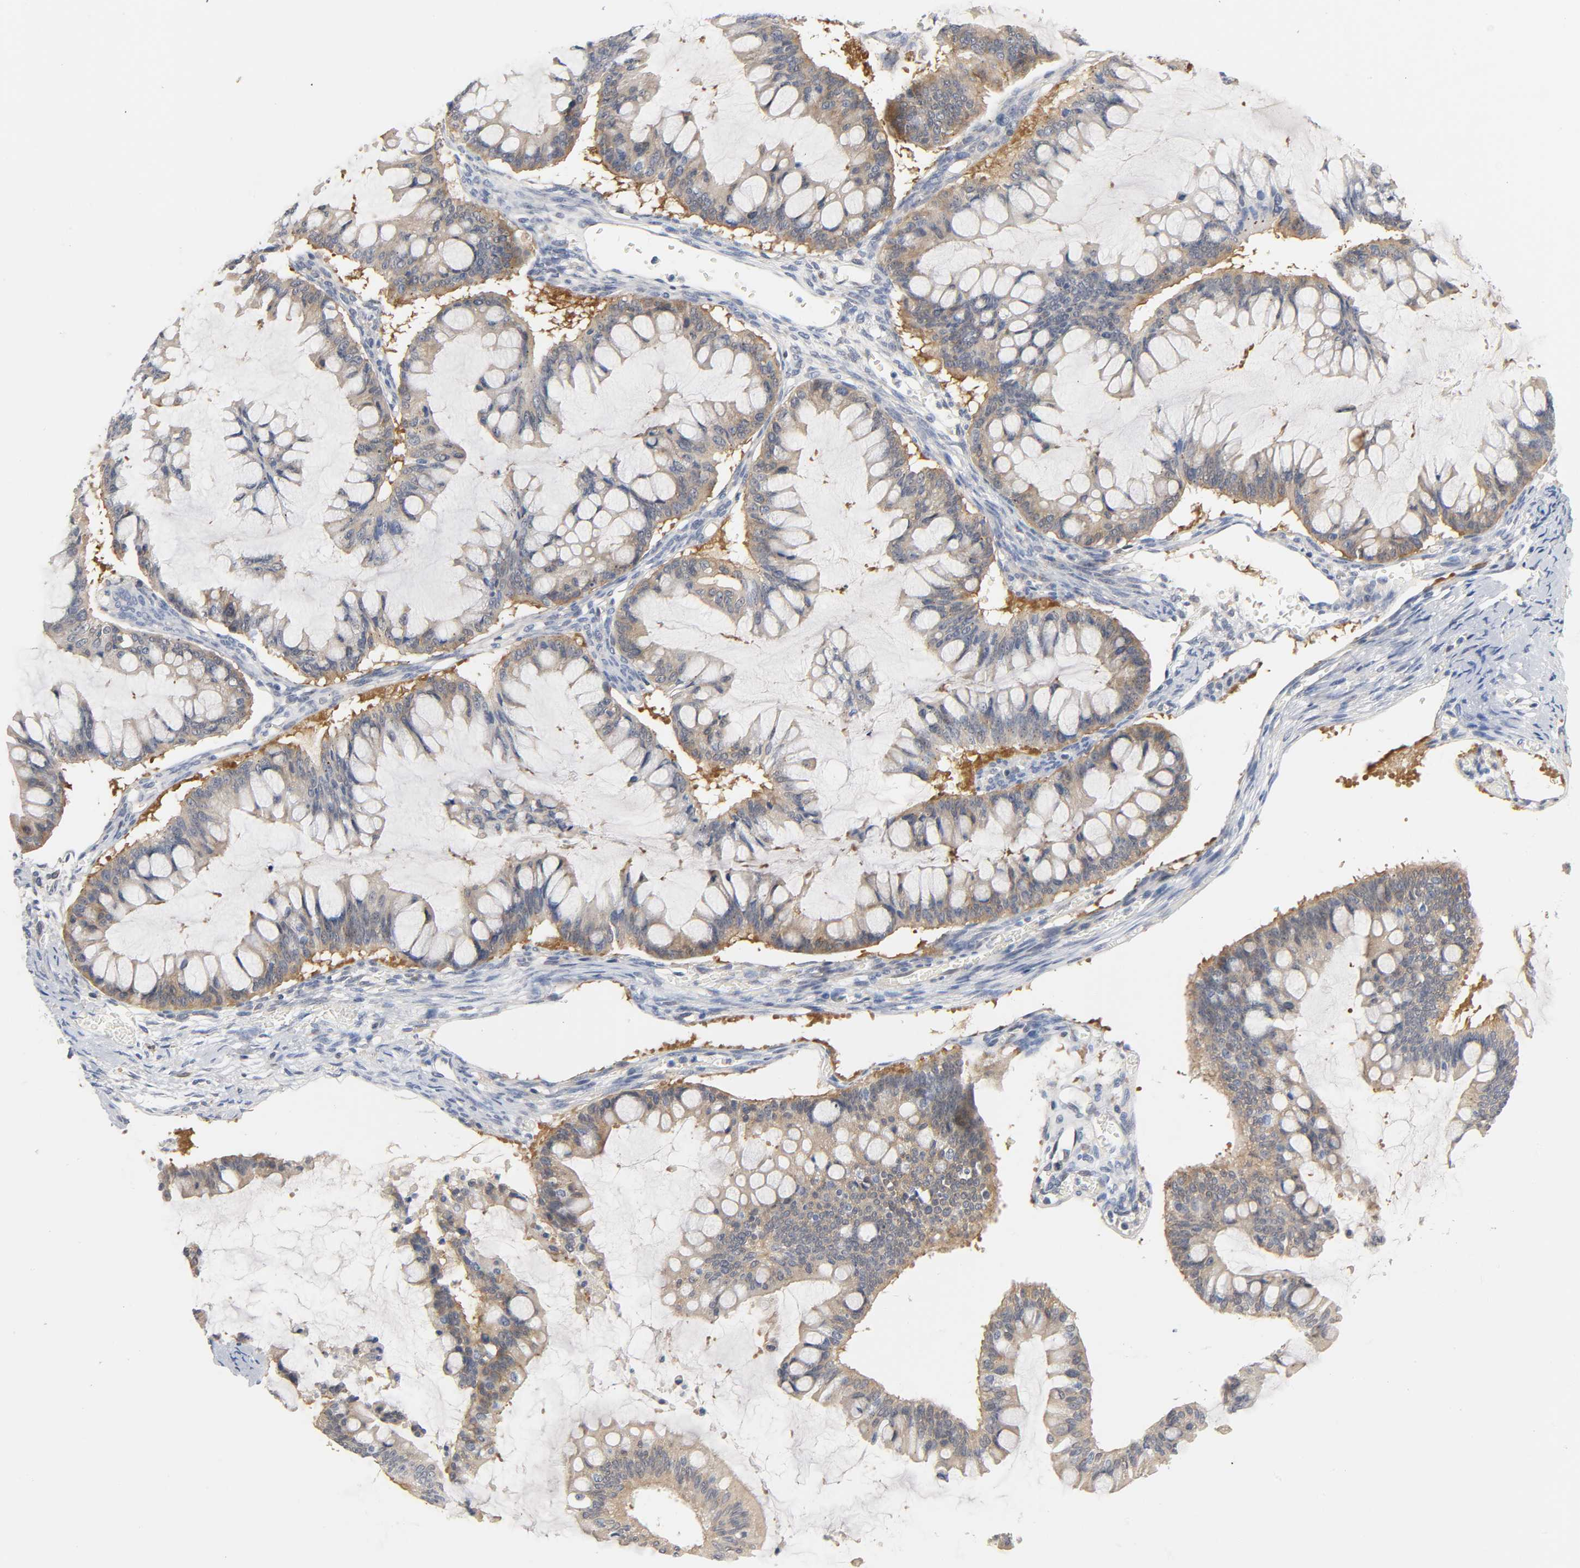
{"staining": {"intensity": "moderate", "quantity": ">75%", "location": "cytoplasmic/membranous"}, "tissue": "ovarian cancer", "cell_type": "Tumor cells", "image_type": "cancer", "snomed": [{"axis": "morphology", "description": "Cystadenocarcinoma, mucinous, NOS"}, {"axis": "topography", "description": "Ovary"}], "caption": "About >75% of tumor cells in human mucinous cystadenocarcinoma (ovarian) reveal moderate cytoplasmic/membranous protein positivity as visualized by brown immunohistochemical staining.", "gene": "FYN", "patient": {"sex": "female", "age": 73}}